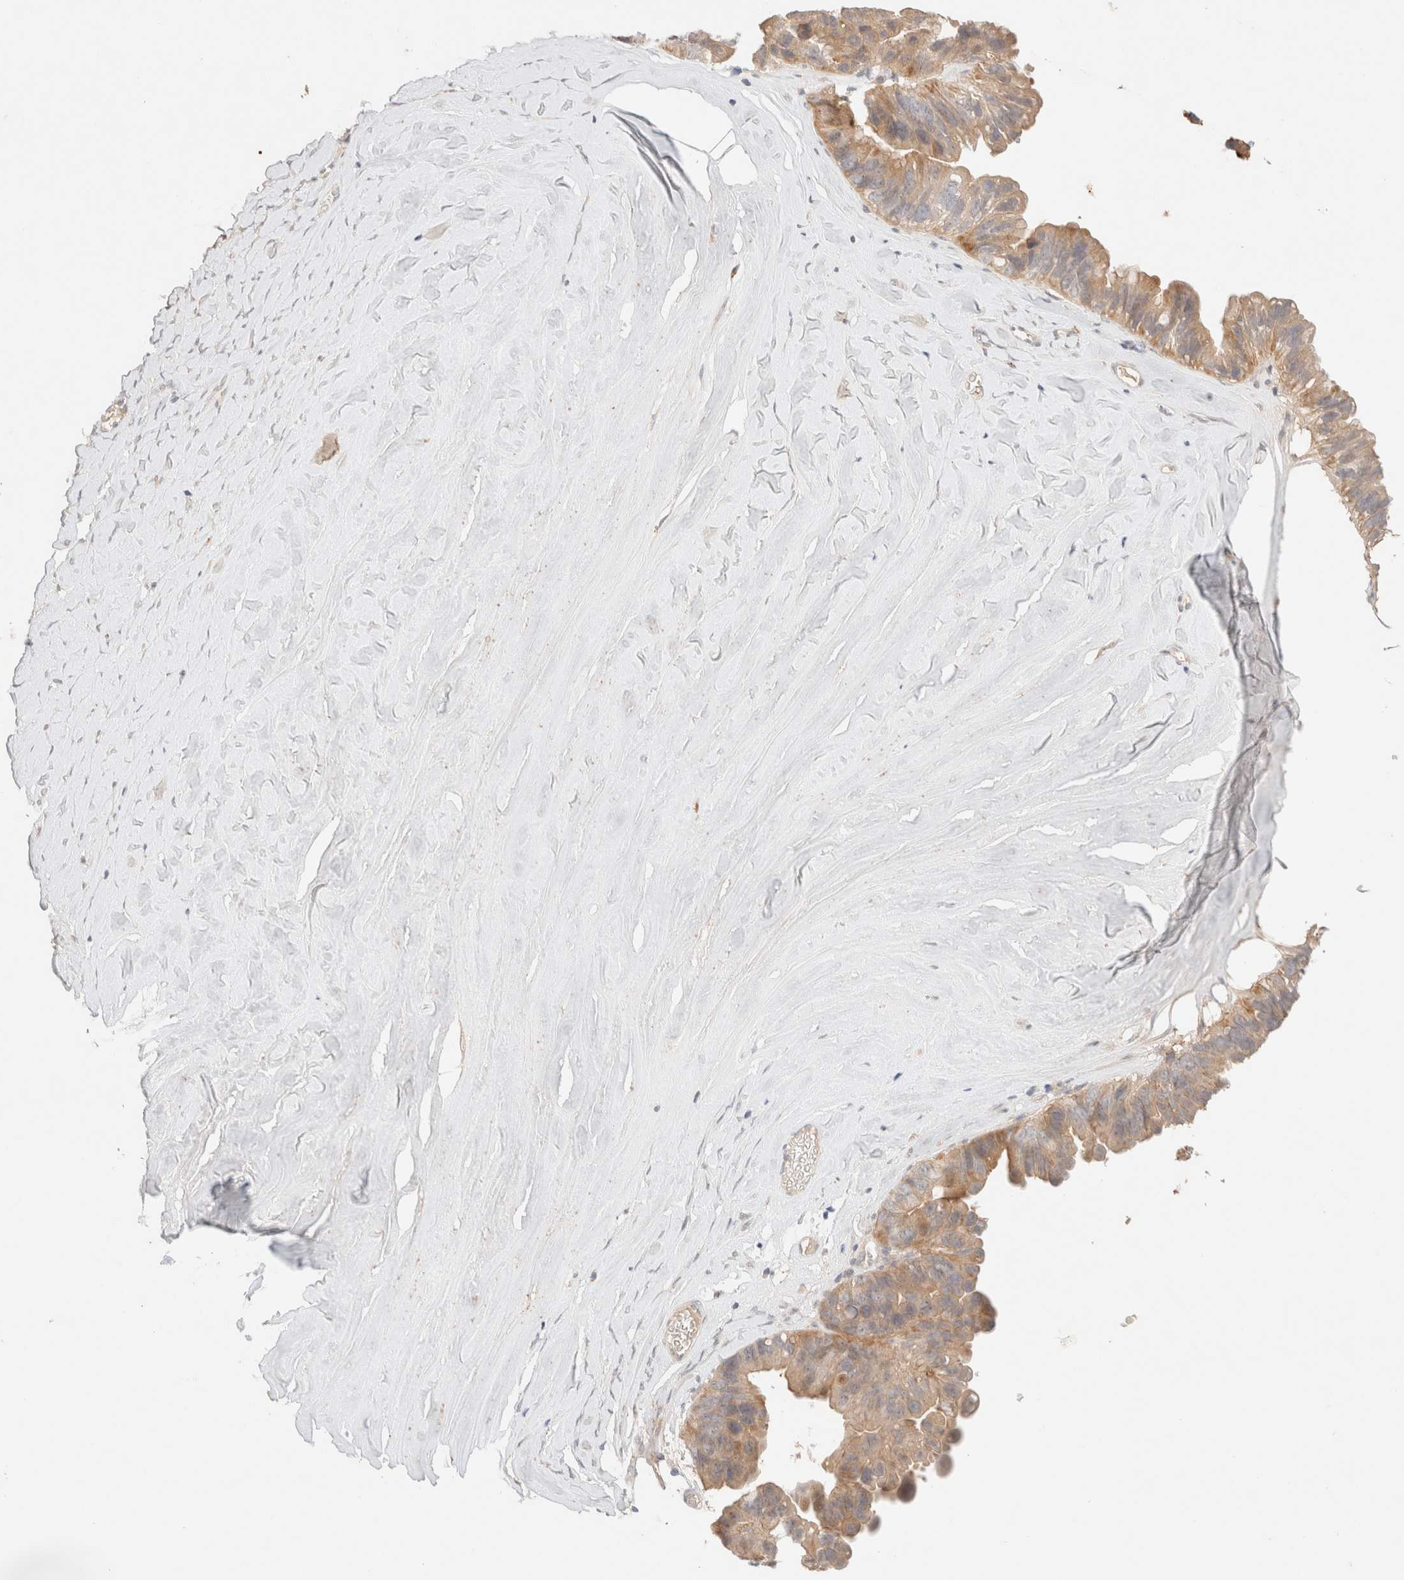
{"staining": {"intensity": "weak", "quantity": ">75%", "location": "cytoplasmic/membranous"}, "tissue": "ovarian cancer", "cell_type": "Tumor cells", "image_type": "cancer", "snomed": [{"axis": "morphology", "description": "Cystadenocarcinoma, mucinous, NOS"}, {"axis": "topography", "description": "Ovary"}], "caption": "This photomicrograph shows IHC staining of mucinous cystadenocarcinoma (ovarian), with low weak cytoplasmic/membranous staining in approximately >75% of tumor cells.", "gene": "SARM1", "patient": {"sex": "female", "age": 61}}